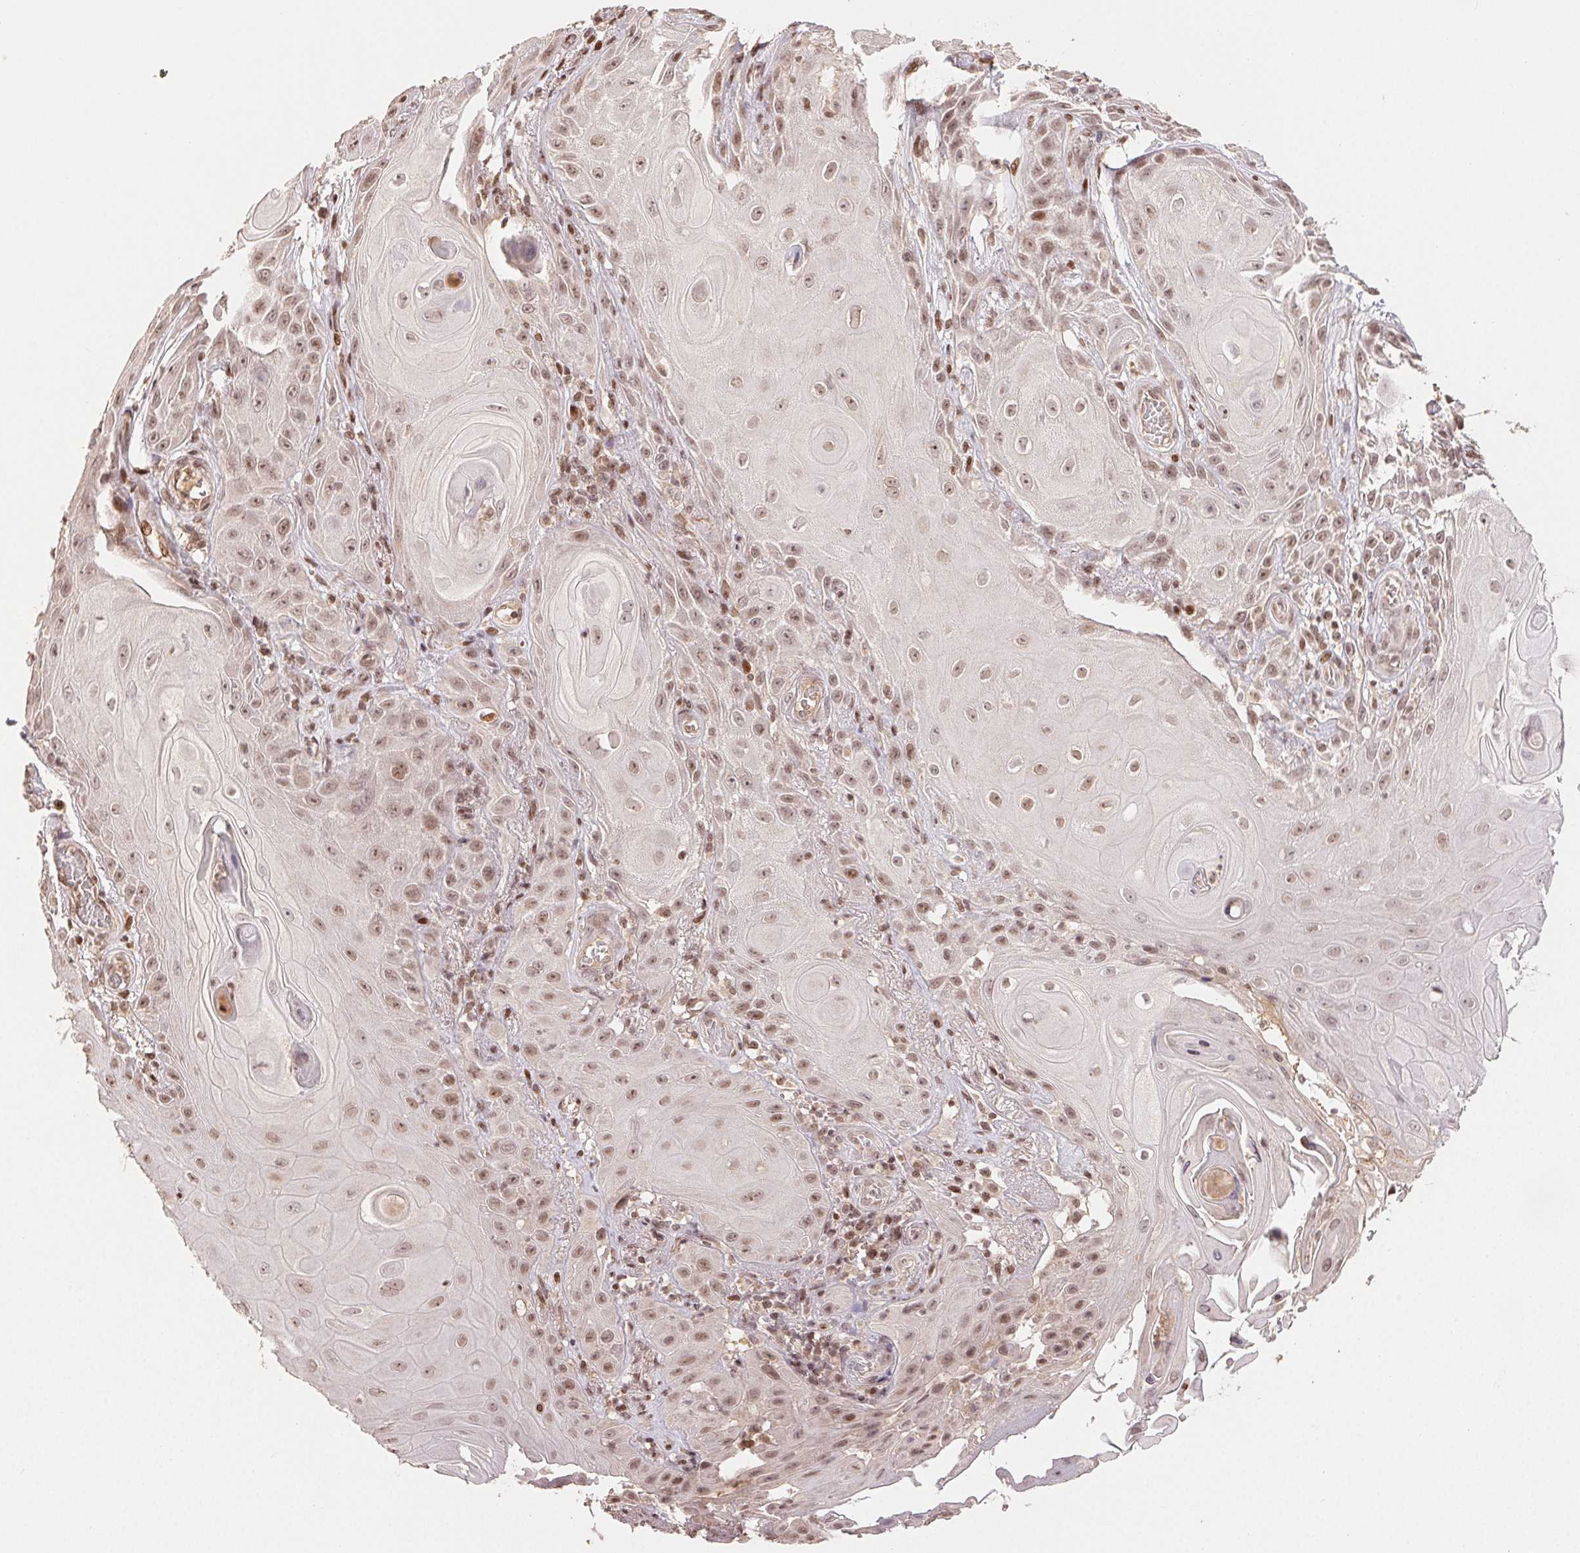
{"staining": {"intensity": "moderate", "quantity": ">75%", "location": "nuclear"}, "tissue": "skin cancer", "cell_type": "Tumor cells", "image_type": "cancer", "snomed": [{"axis": "morphology", "description": "Squamous cell carcinoma, NOS"}, {"axis": "topography", "description": "Skin"}], "caption": "Protein staining exhibits moderate nuclear staining in approximately >75% of tumor cells in skin cancer. Nuclei are stained in blue.", "gene": "MAPKAPK2", "patient": {"sex": "male", "age": 62}}